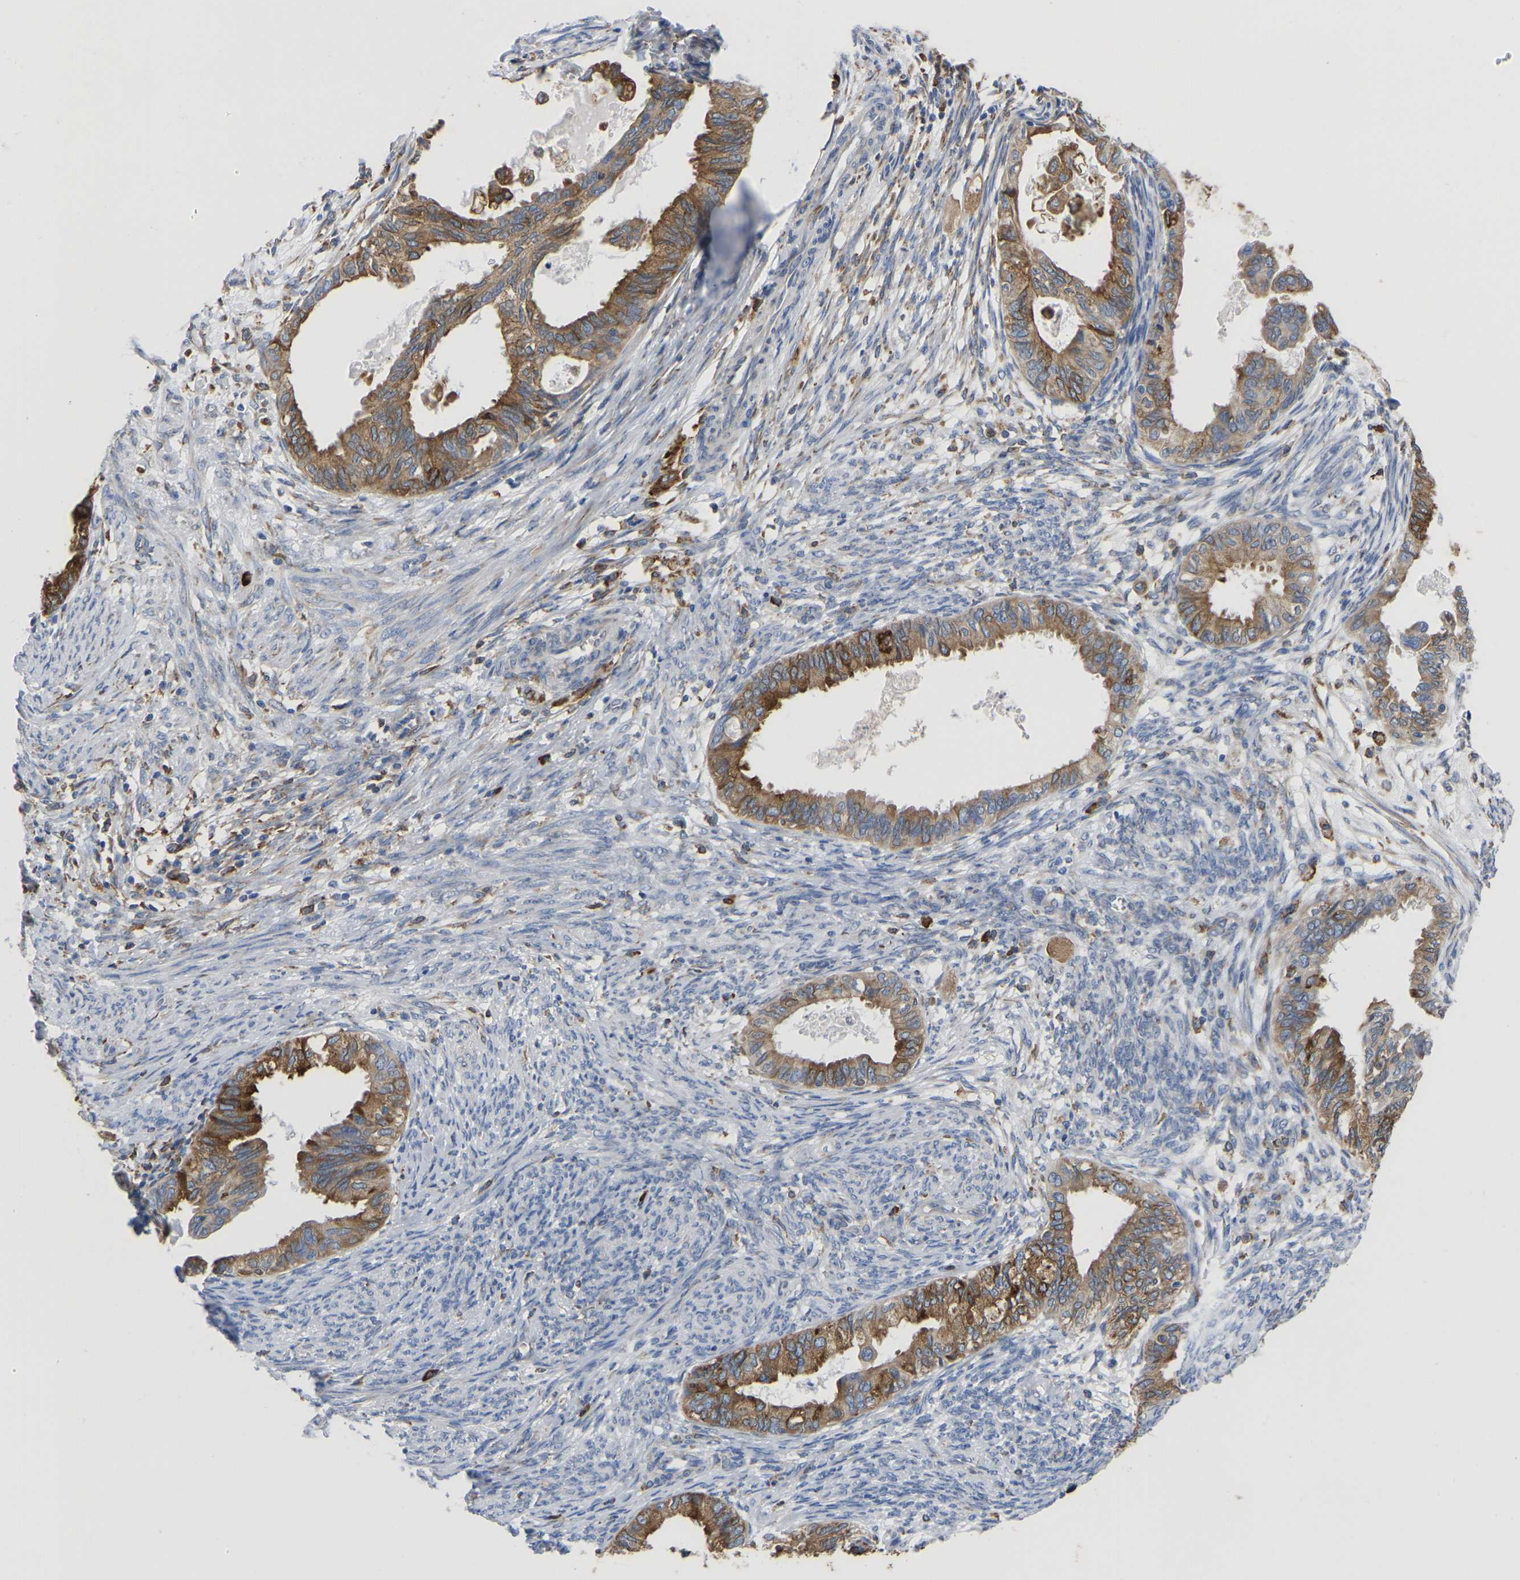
{"staining": {"intensity": "moderate", "quantity": ">75%", "location": "cytoplasmic/membranous"}, "tissue": "cervical cancer", "cell_type": "Tumor cells", "image_type": "cancer", "snomed": [{"axis": "morphology", "description": "Normal tissue, NOS"}, {"axis": "morphology", "description": "Adenocarcinoma, NOS"}, {"axis": "topography", "description": "Cervix"}, {"axis": "topography", "description": "Endometrium"}], "caption": "Protein positivity by IHC reveals moderate cytoplasmic/membranous expression in approximately >75% of tumor cells in cervical cancer (adenocarcinoma).", "gene": "P4HB", "patient": {"sex": "female", "age": 86}}